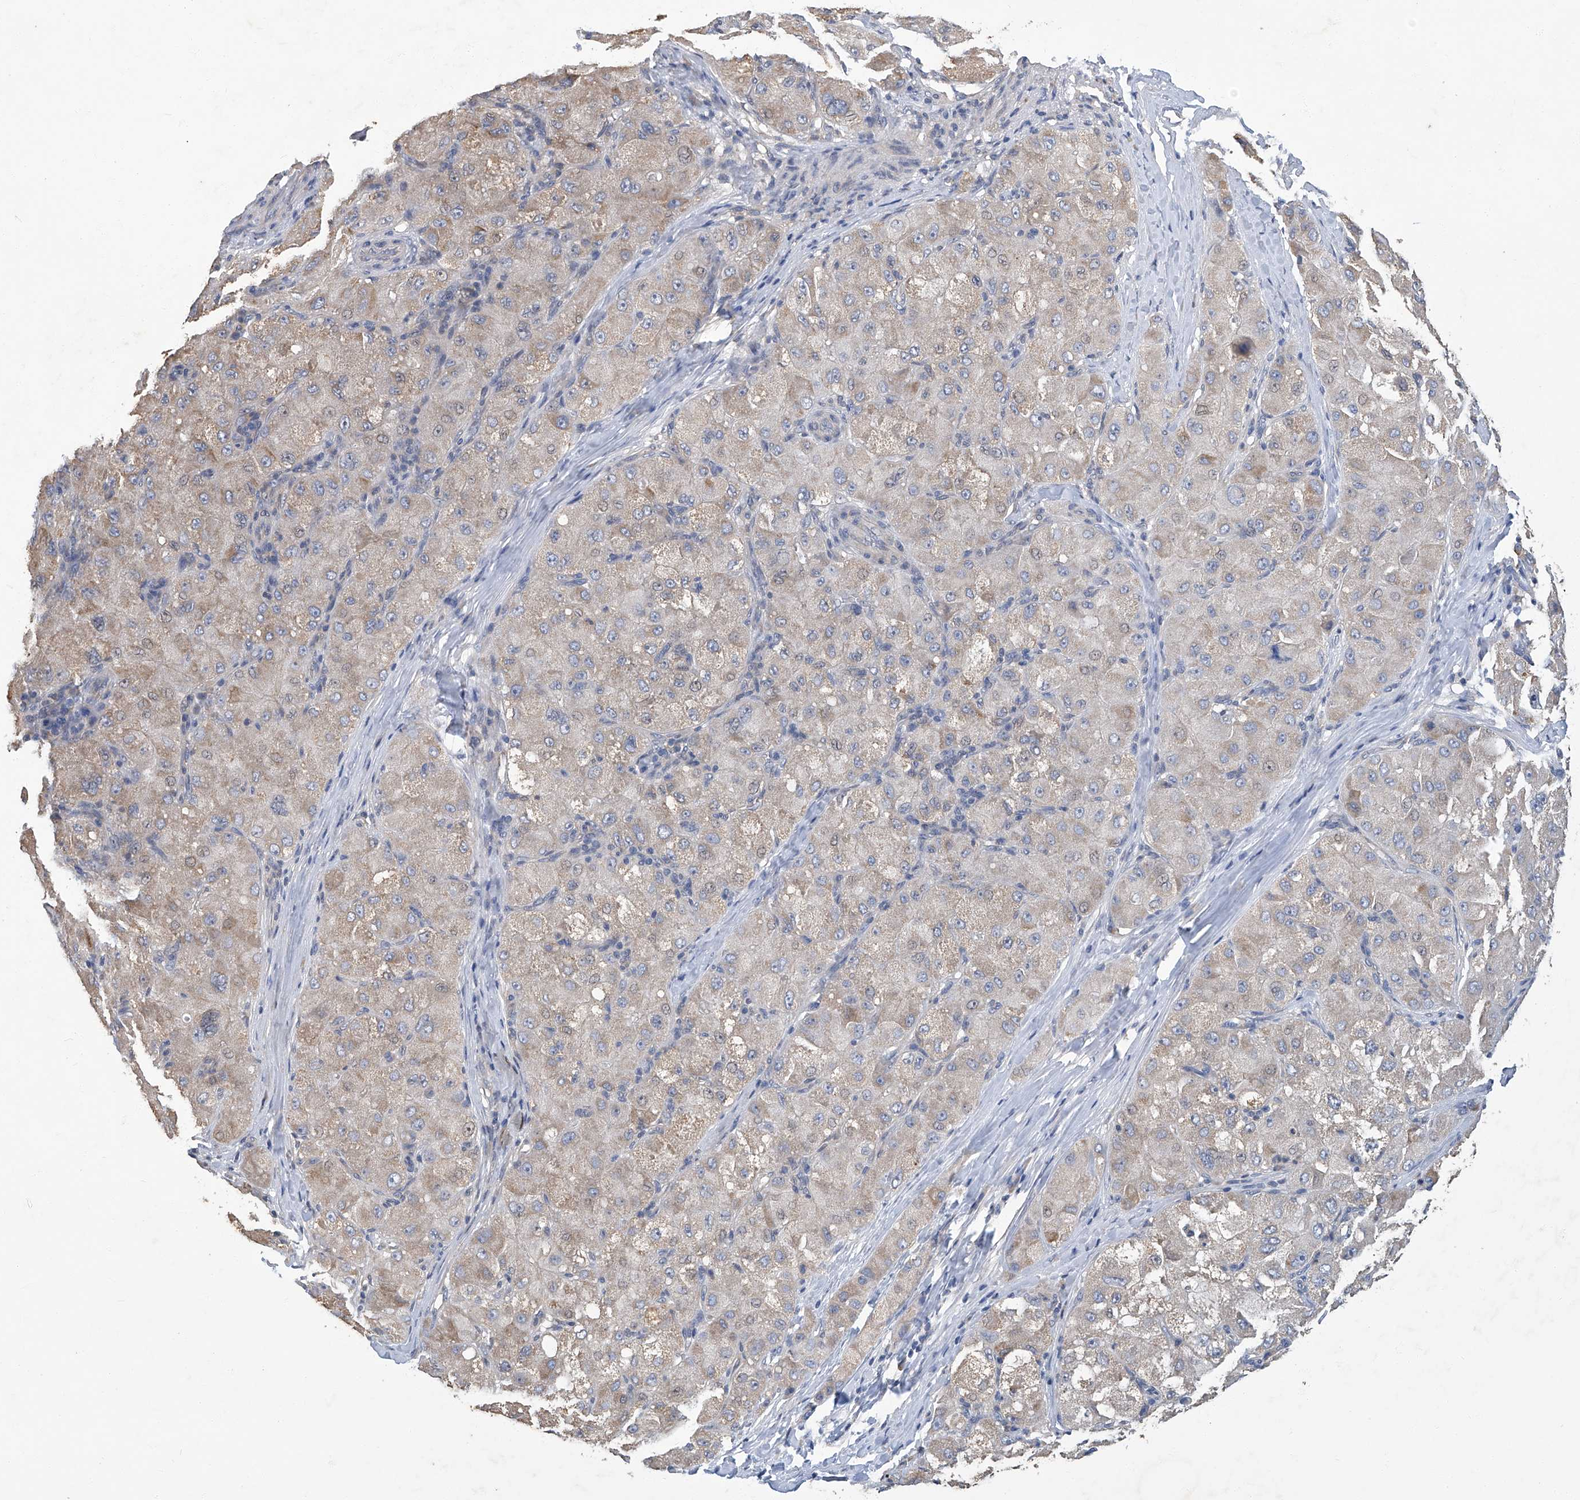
{"staining": {"intensity": "negative", "quantity": "none", "location": "none"}, "tissue": "liver cancer", "cell_type": "Tumor cells", "image_type": "cancer", "snomed": [{"axis": "morphology", "description": "Carcinoma, Hepatocellular, NOS"}, {"axis": "topography", "description": "Liver"}], "caption": "Immunohistochemistry of human liver hepatocellular carcinoma displays no staining in tumor cells.", "gene": "TGFBR1", "patient": {"sex": "male", "age": 80}}